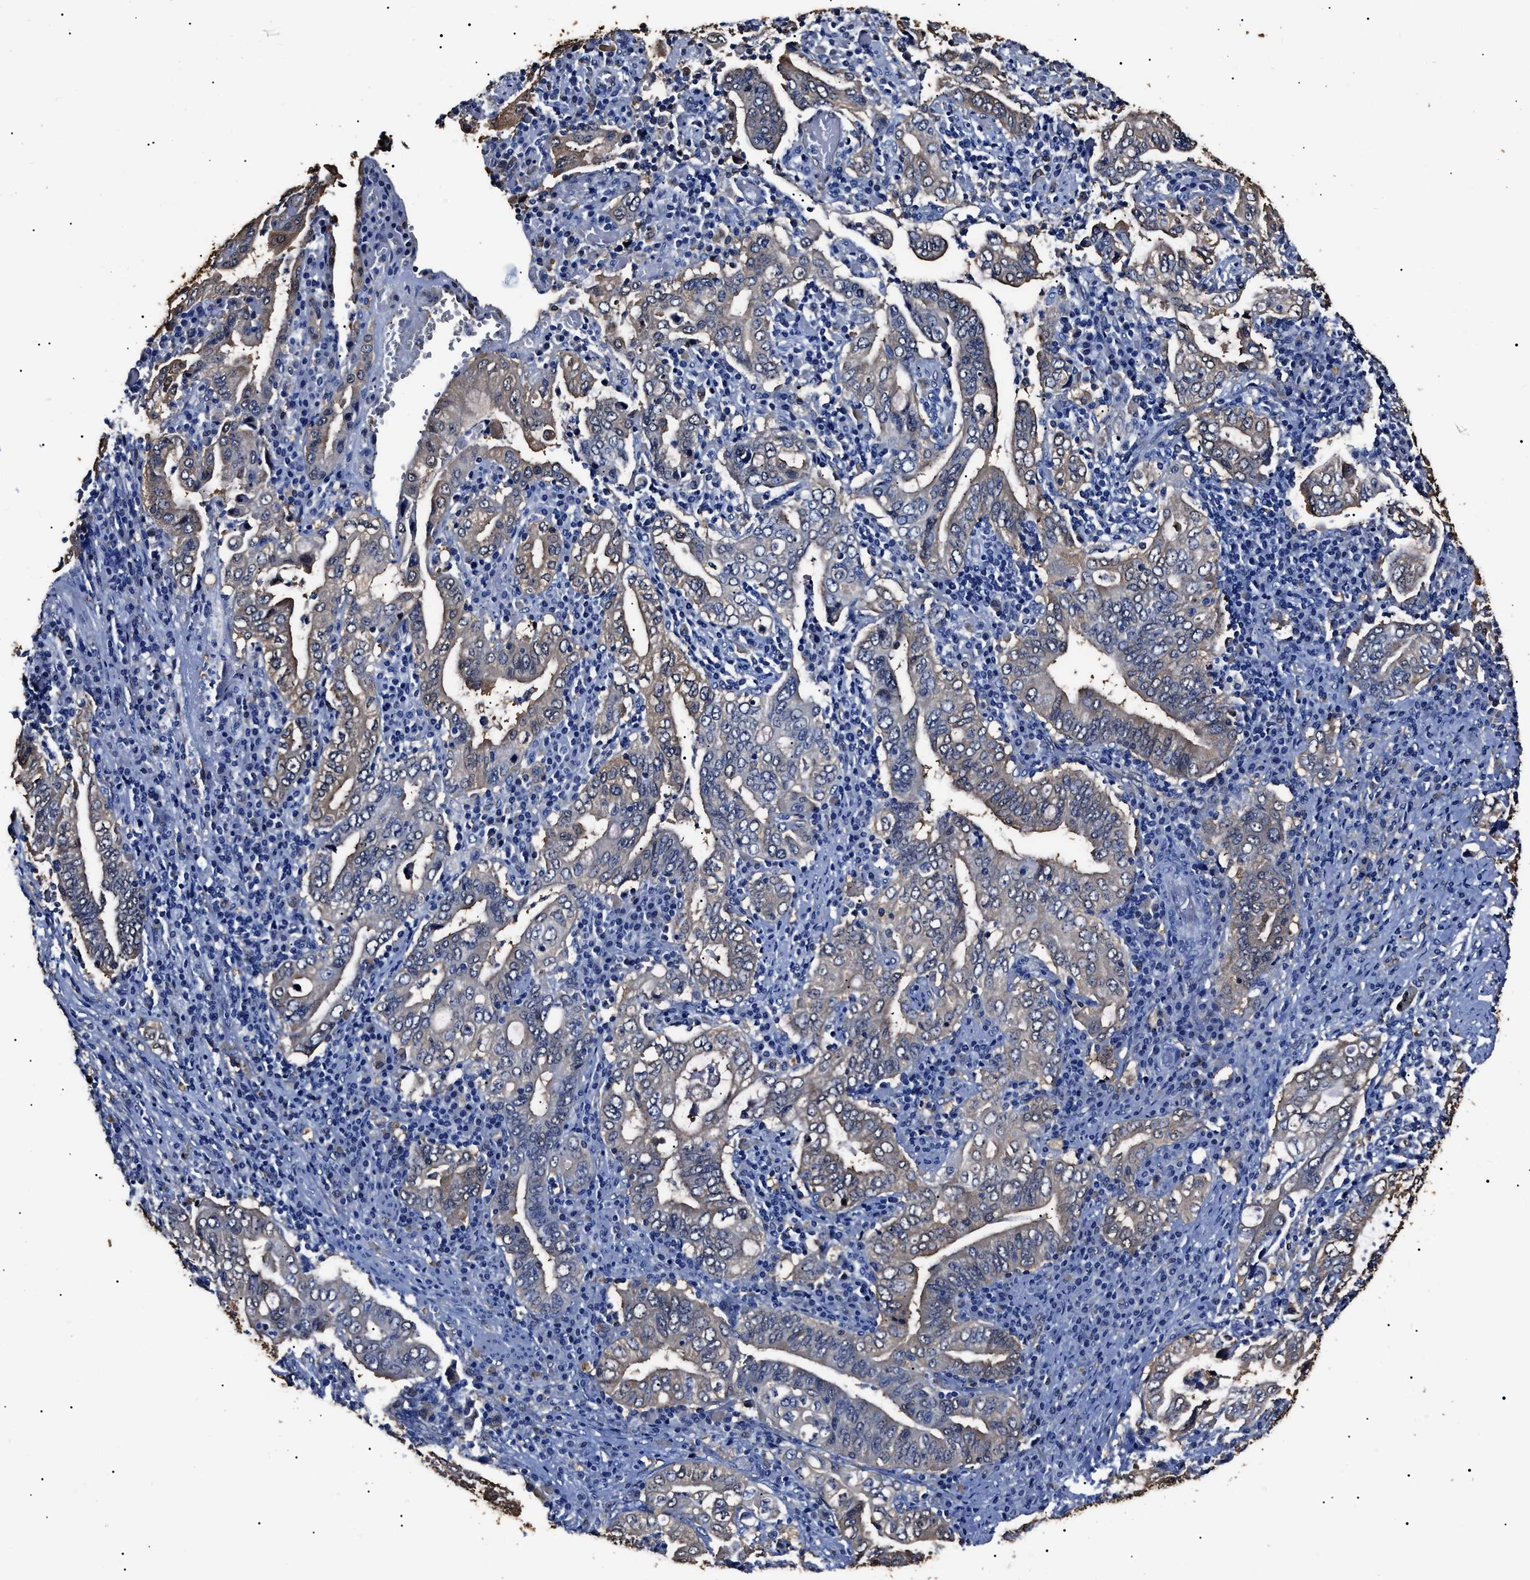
{"staining": {"intensity": "weak", "quantity": "<25%", "location": "cytoplasmic/membranous"}, "tissue": "stomach cancer", "cell_type": "Tumor cells", "image_type": "cancer", "snomed": [{"axis": "morphology", "description": "Normal tissue, NOS"}, {"axis": "morphology", "description": "Adenocarcinoma, NOS"}, {"axis": "topography", "description": "Esophagus"}, {"axis": "topography", "description": "Stomach, upper"}, {"axis": "topography", "description": "Peripheral nerve tissue"}], "caption": "The histopathology image demonstrates no significant positivity in tumor cells of adenocarcinoma (stomach). (DAB immunohistochemistry (IHC) with hematoxylin counter stain).", "gene": "ALDH1A1", "patient": {"sex": "male", "age": 62}}